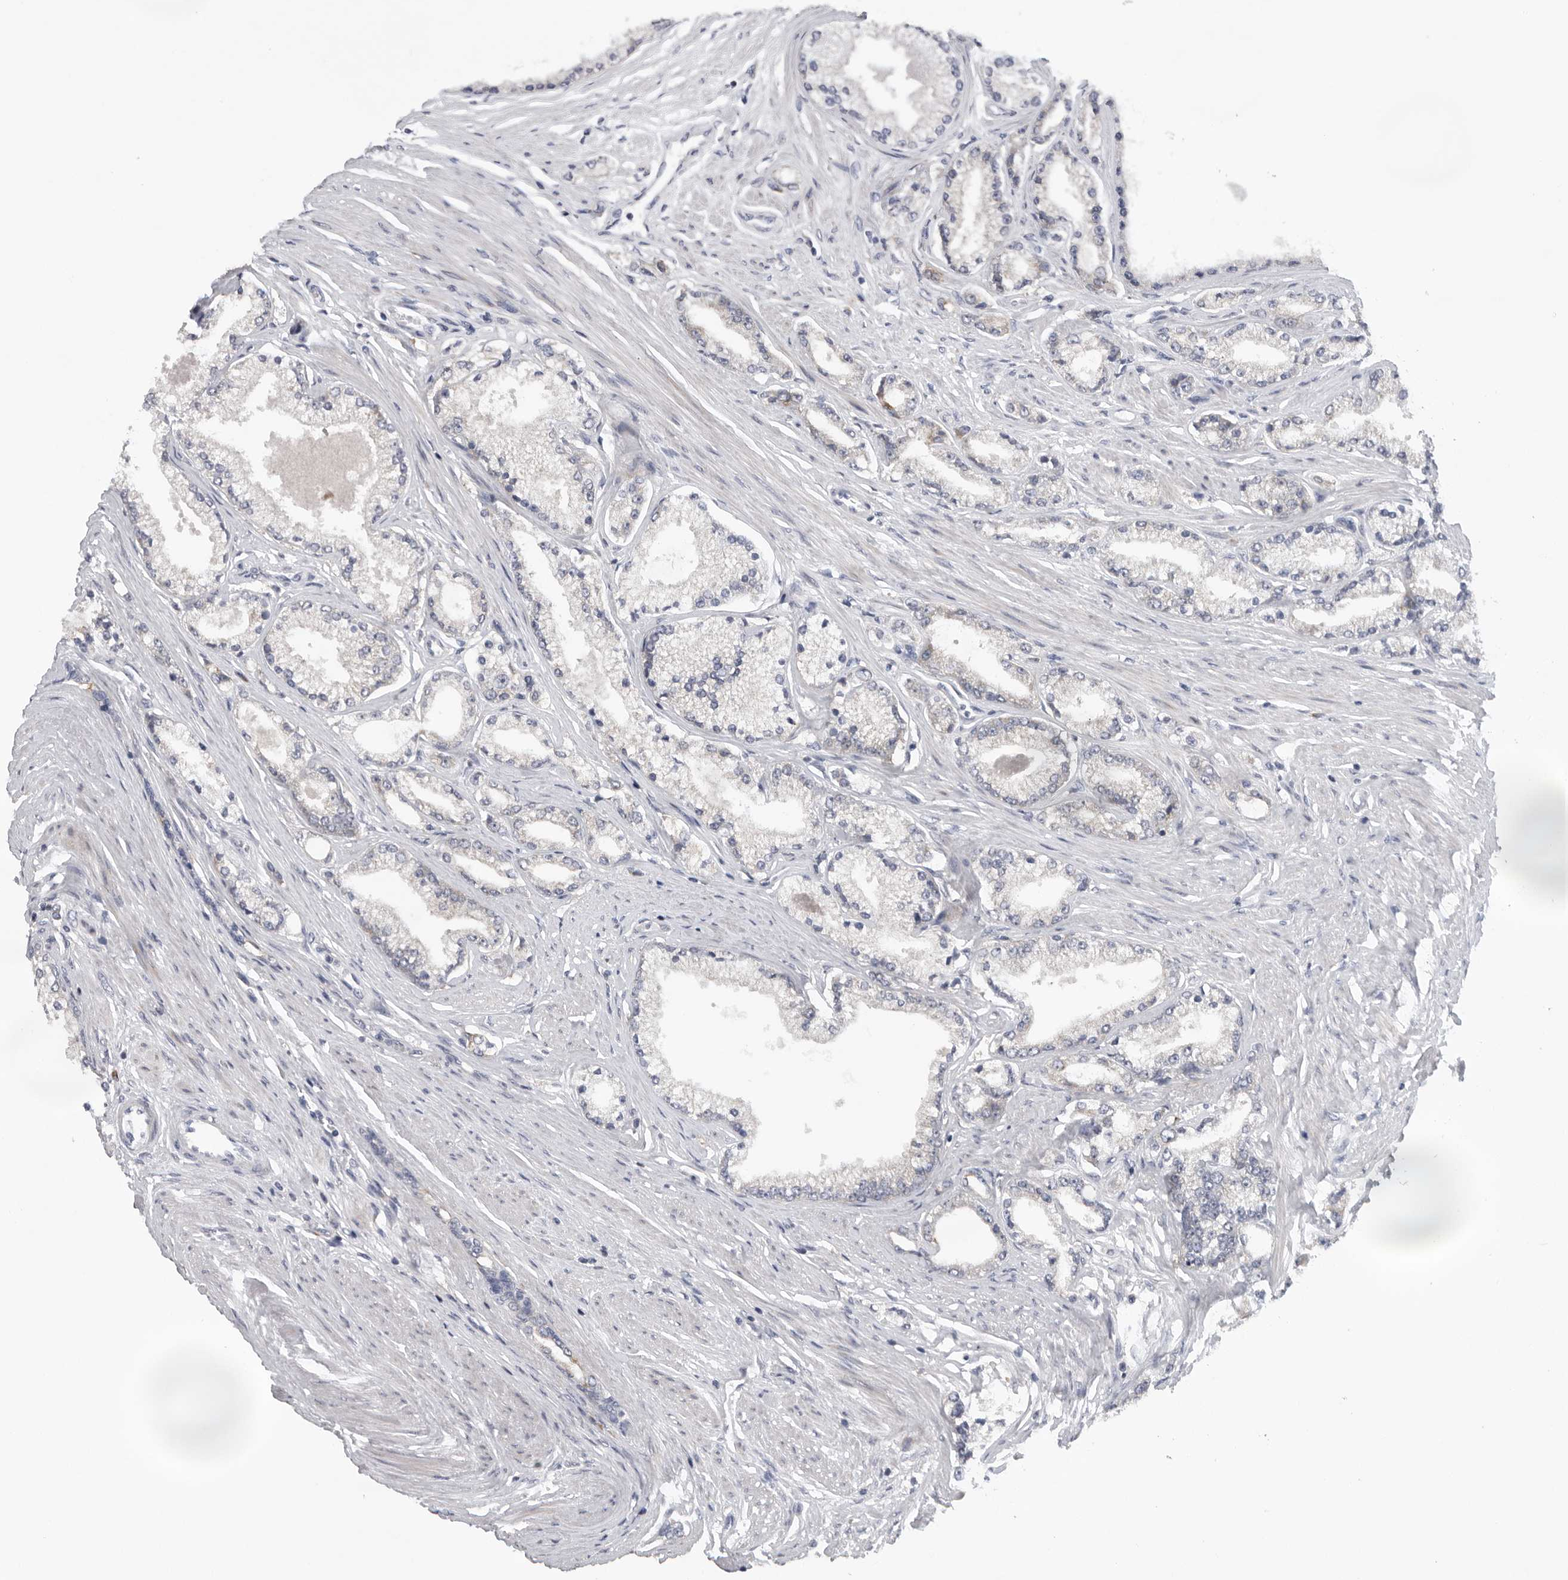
{"staining": {"intensity": "negative", "quantity": "none", "location": "none"}, "tissue": "prostate cancer", "cell_type": "Tumor cells", "image_type": "cancer", "snomed": [{"axis": "morphology", "description": "Adenocarcinoma, High grade"}, {"axis": "topography", "description": "Prostate"}], "caption": "DAB immunohistochemical staining of high-grade adenocarcinoma (prostate) shows no significant staining in tumor cells.", "gene": "USP24", "patient": {"sex": "male", "age": 71}}